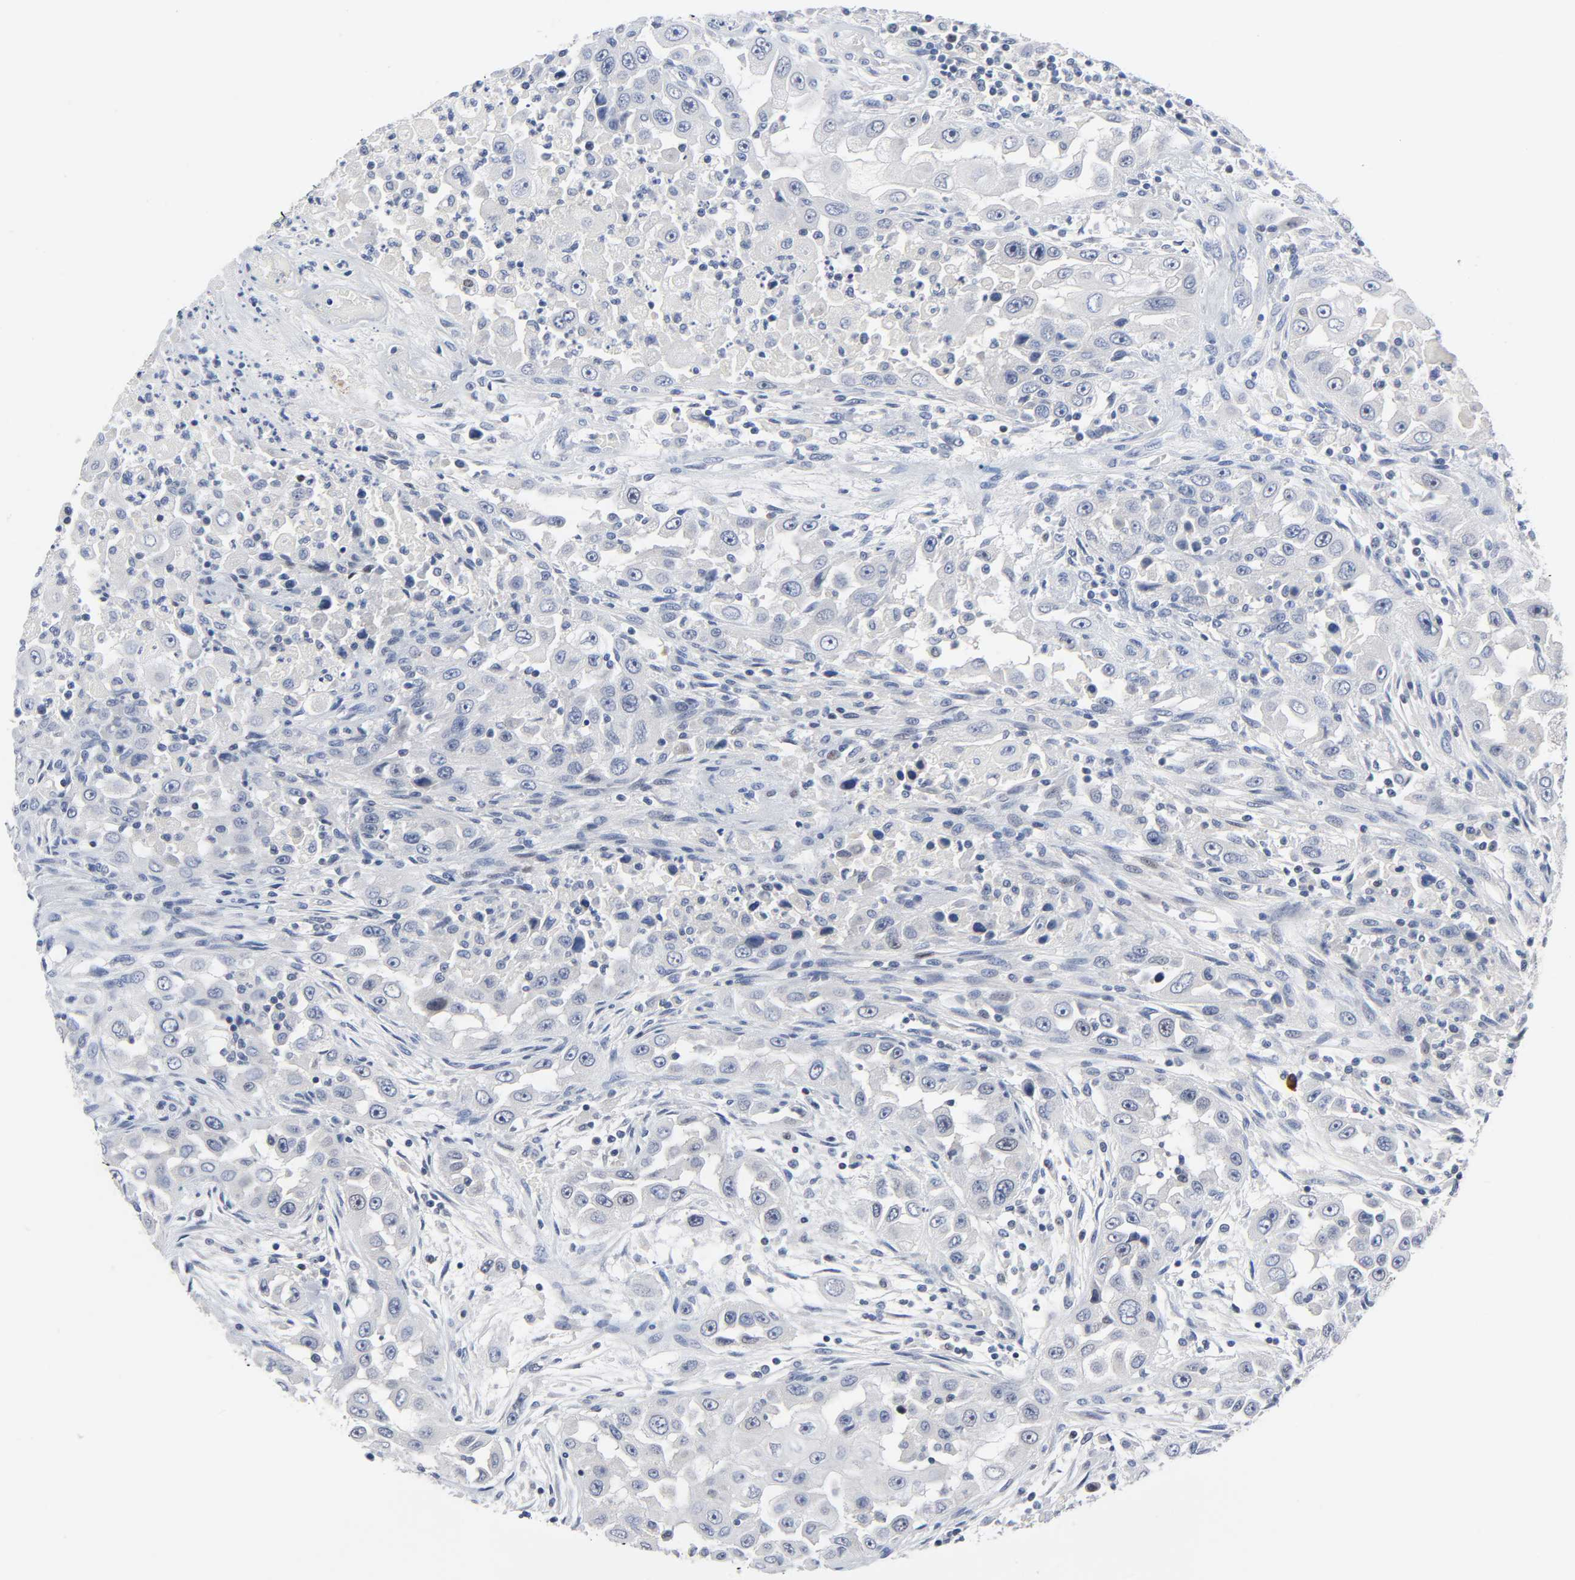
{"staining": {"intensity": "negative", "quantity": "none", "location": "none"}, "tissue": "head and neck cancer", "cell_type": "Tumor cells", "image_type": "cancer", "snomed": [{"axis": "morphology", "description": "Carcinoma, NOS"}, {"axis": "topography", "description": "Head-Neck"}], "caption": "The IHC photomicrograph has no significant expression in tumor cells of head and neck cancer tissue.", "gene": "WEE1", "patient": {"sex": "male", "age": 87}}